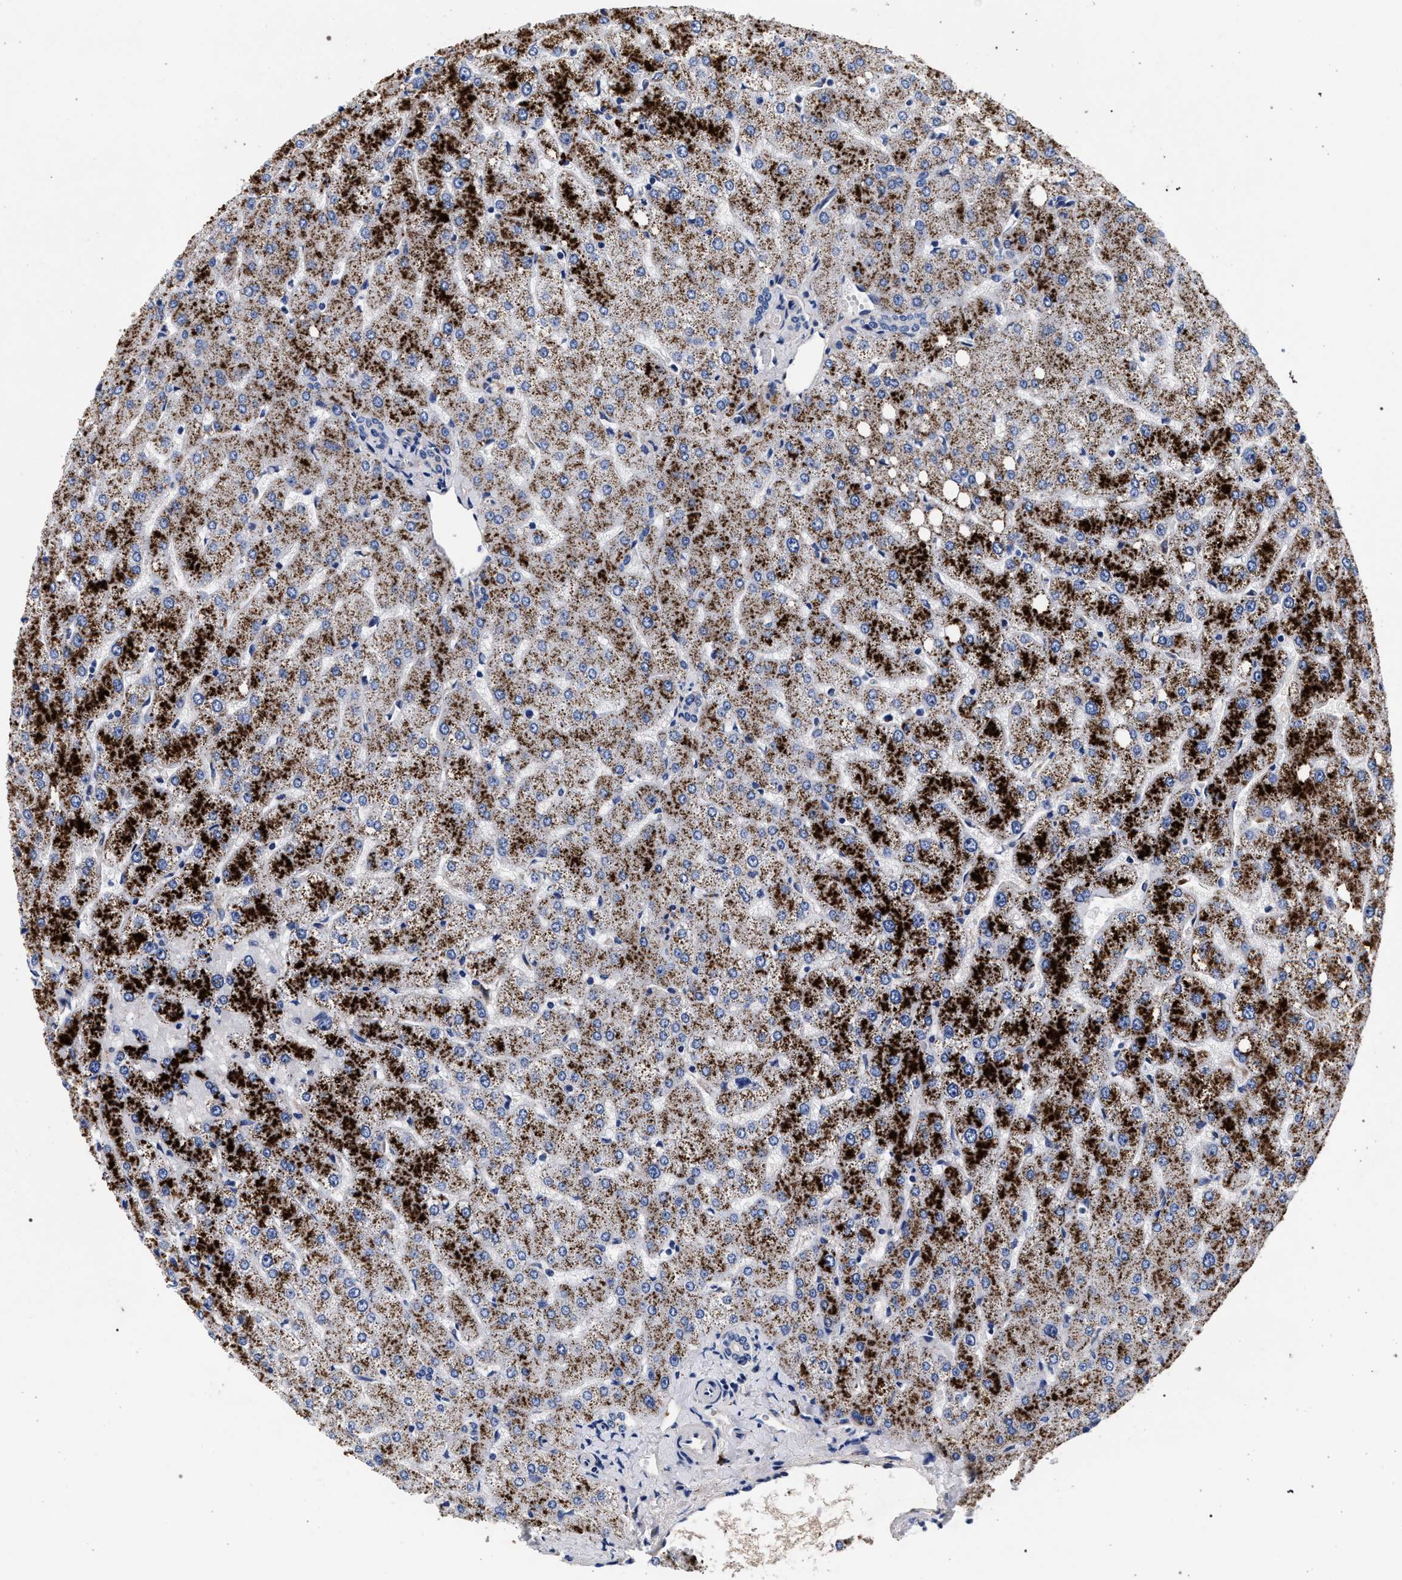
{"staining": {"intensity": "negative", "quantity": "none", "location": "none"}, "tissue": "liver", "cell_type": "Cholangiocytes", "image_type": "normal", "snomed": [{"axis": "morphology", "description": "Normal tissue, NOS"}, {"axis": "topography", "description": "Liver"}], "caption": "DAB immunohistochemical staining of unremarkable liver exhibits no significant staining in cholangiocytes.", "gene": "ACOX1", "patient": {"sex": "female", "age": 54}}